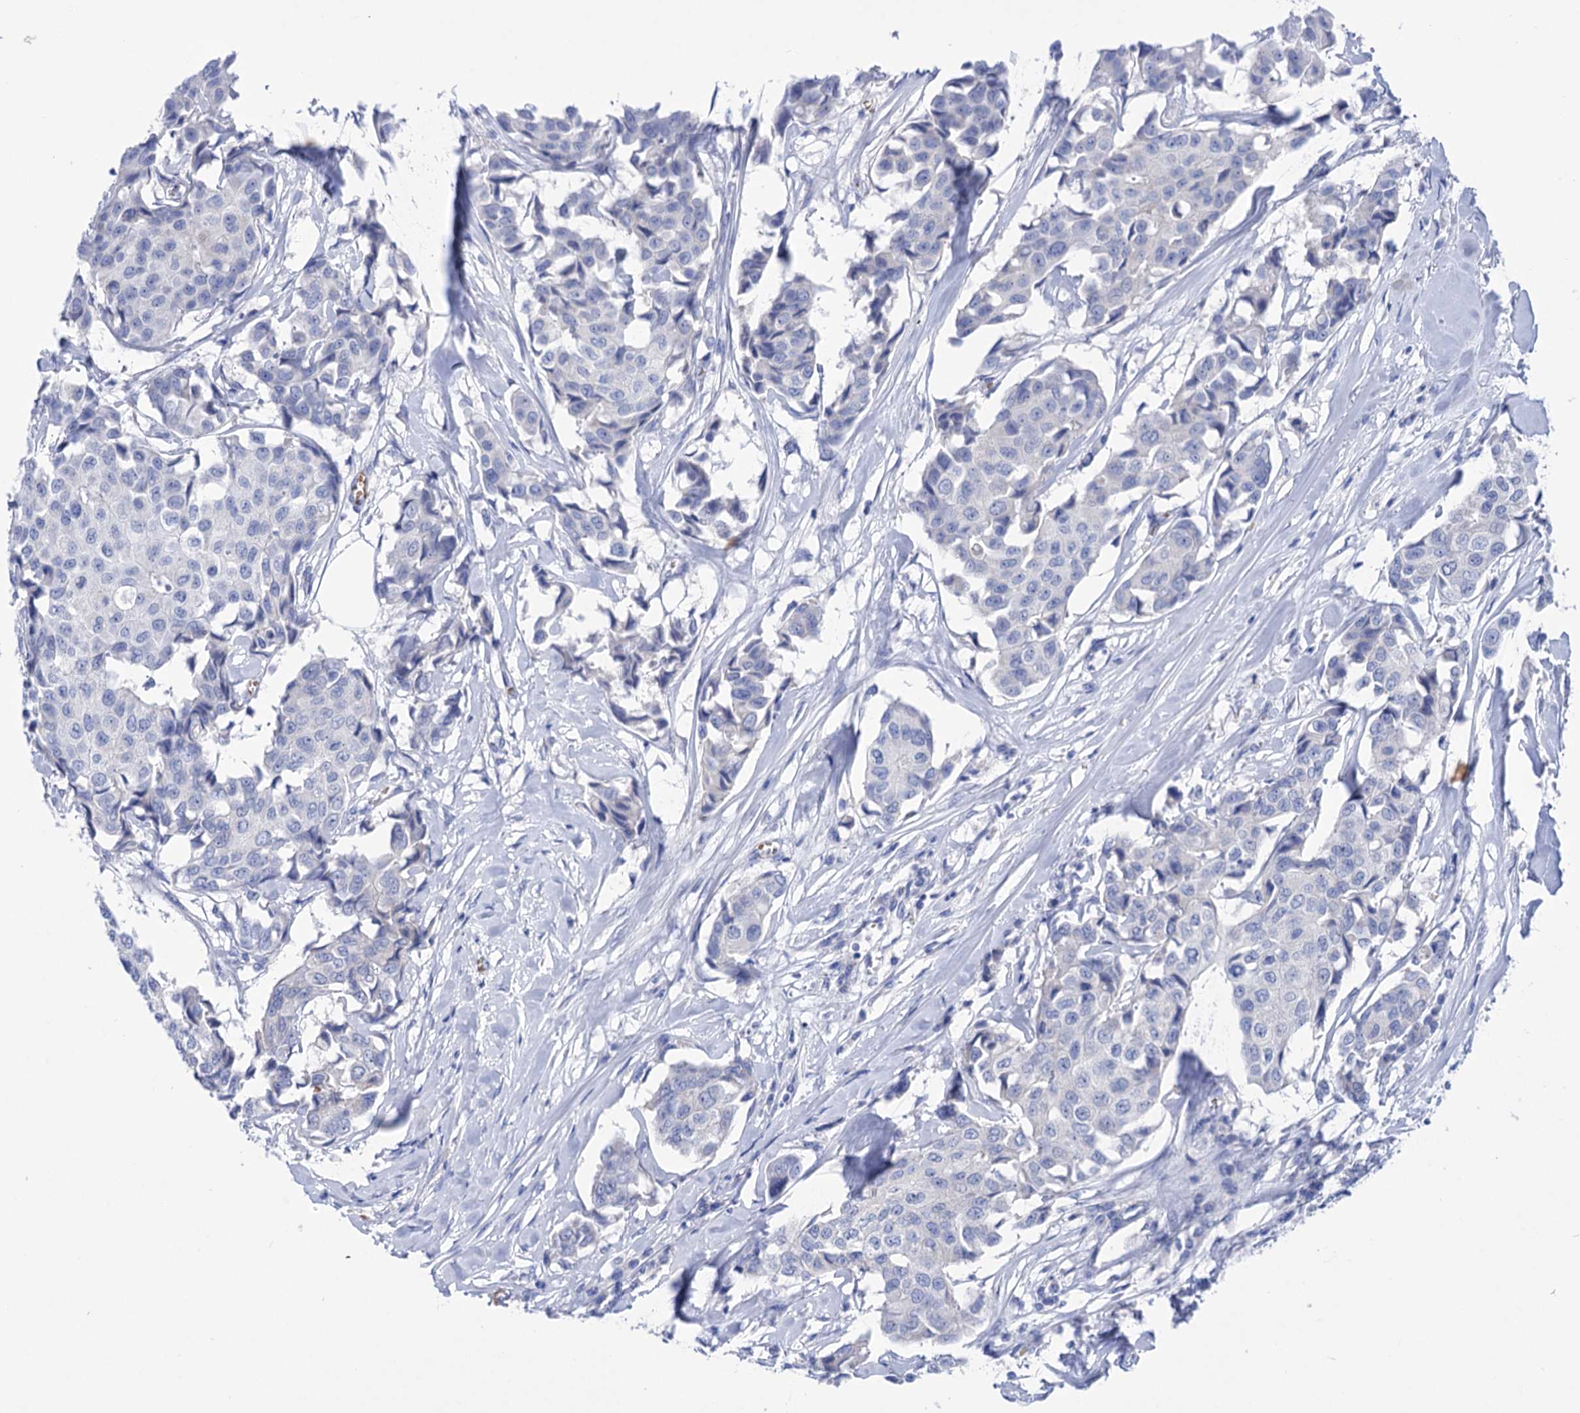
{"staining": {"intensity": "negative", "quantity": "none", "location": "none"}, "tissue": "breast cancer", "cell_type": "Tumor cells", "image_type": "cancer", "snomed": [{"axis": "morphology", "description": "Duct carcinoma"}, {"axis": "topography", "description": "Breast"}], "caption": "A micrograph of human infiltrating ductal carcinoma (breast) is negative for staining in tumor cells.", "gene": "YARS2", "patient": {"sex": "female", "age": 80}}